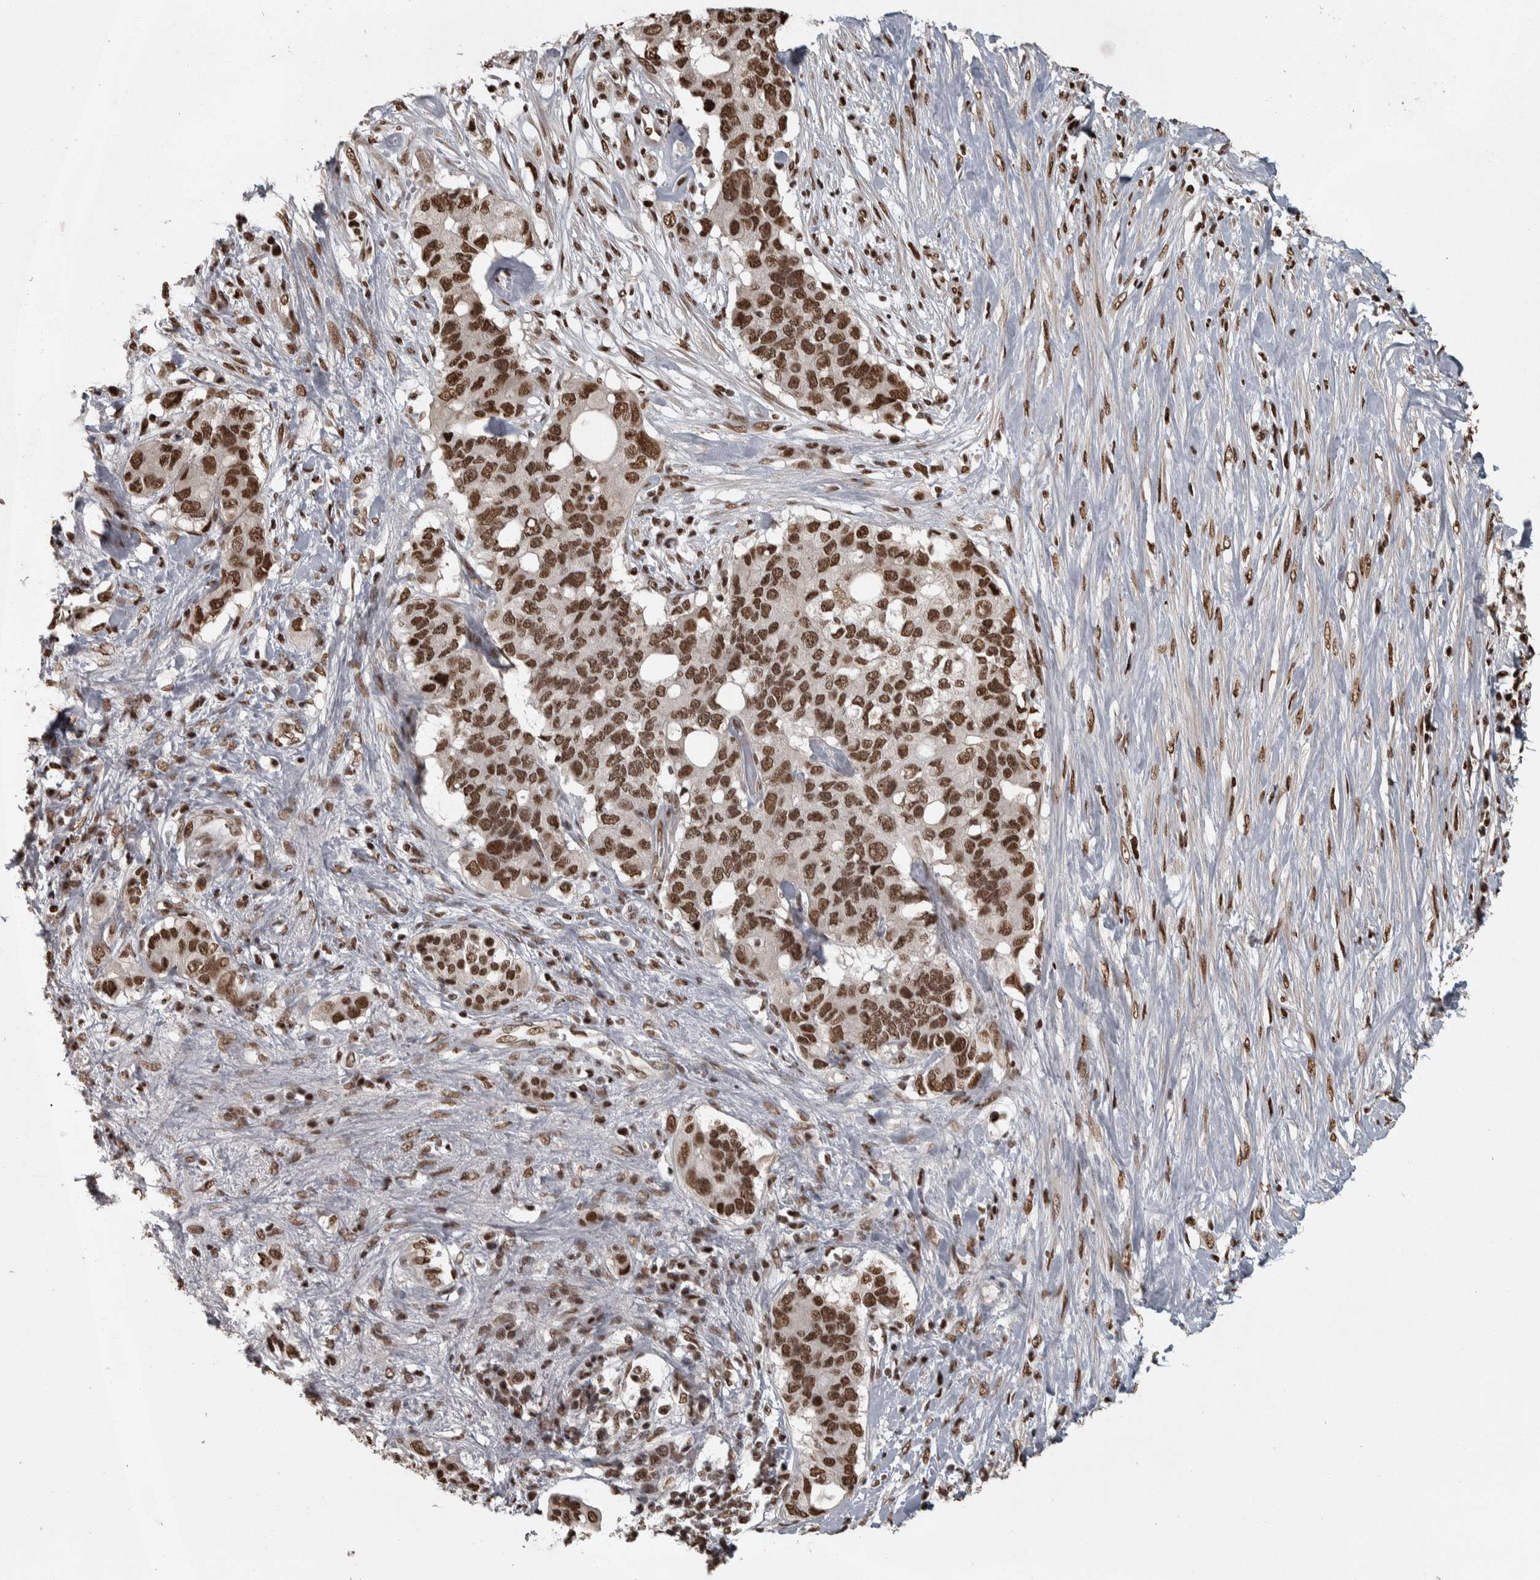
{"staining": {"intensity": "strong", "quantity": ">75%", "location": "nuclear"}, "tissue": "pancreatic cancer", "cell_type": "Tumor cells", "image_type": "cancer", "snomed": [{"axis": "morphology", "description": "Adenocarcinoma, NOS"}, {"axis": "topography", "description": "Pancreas"}], "caption": "A photomicrograph showing strong nuclear staining in about >75% of tumor cells in pancreatic adenocarcinoma, as visualized by brown immunohistochemical staining.", "gene": "ZFHX4", "patient": {"sex": "female", "age": 56}}